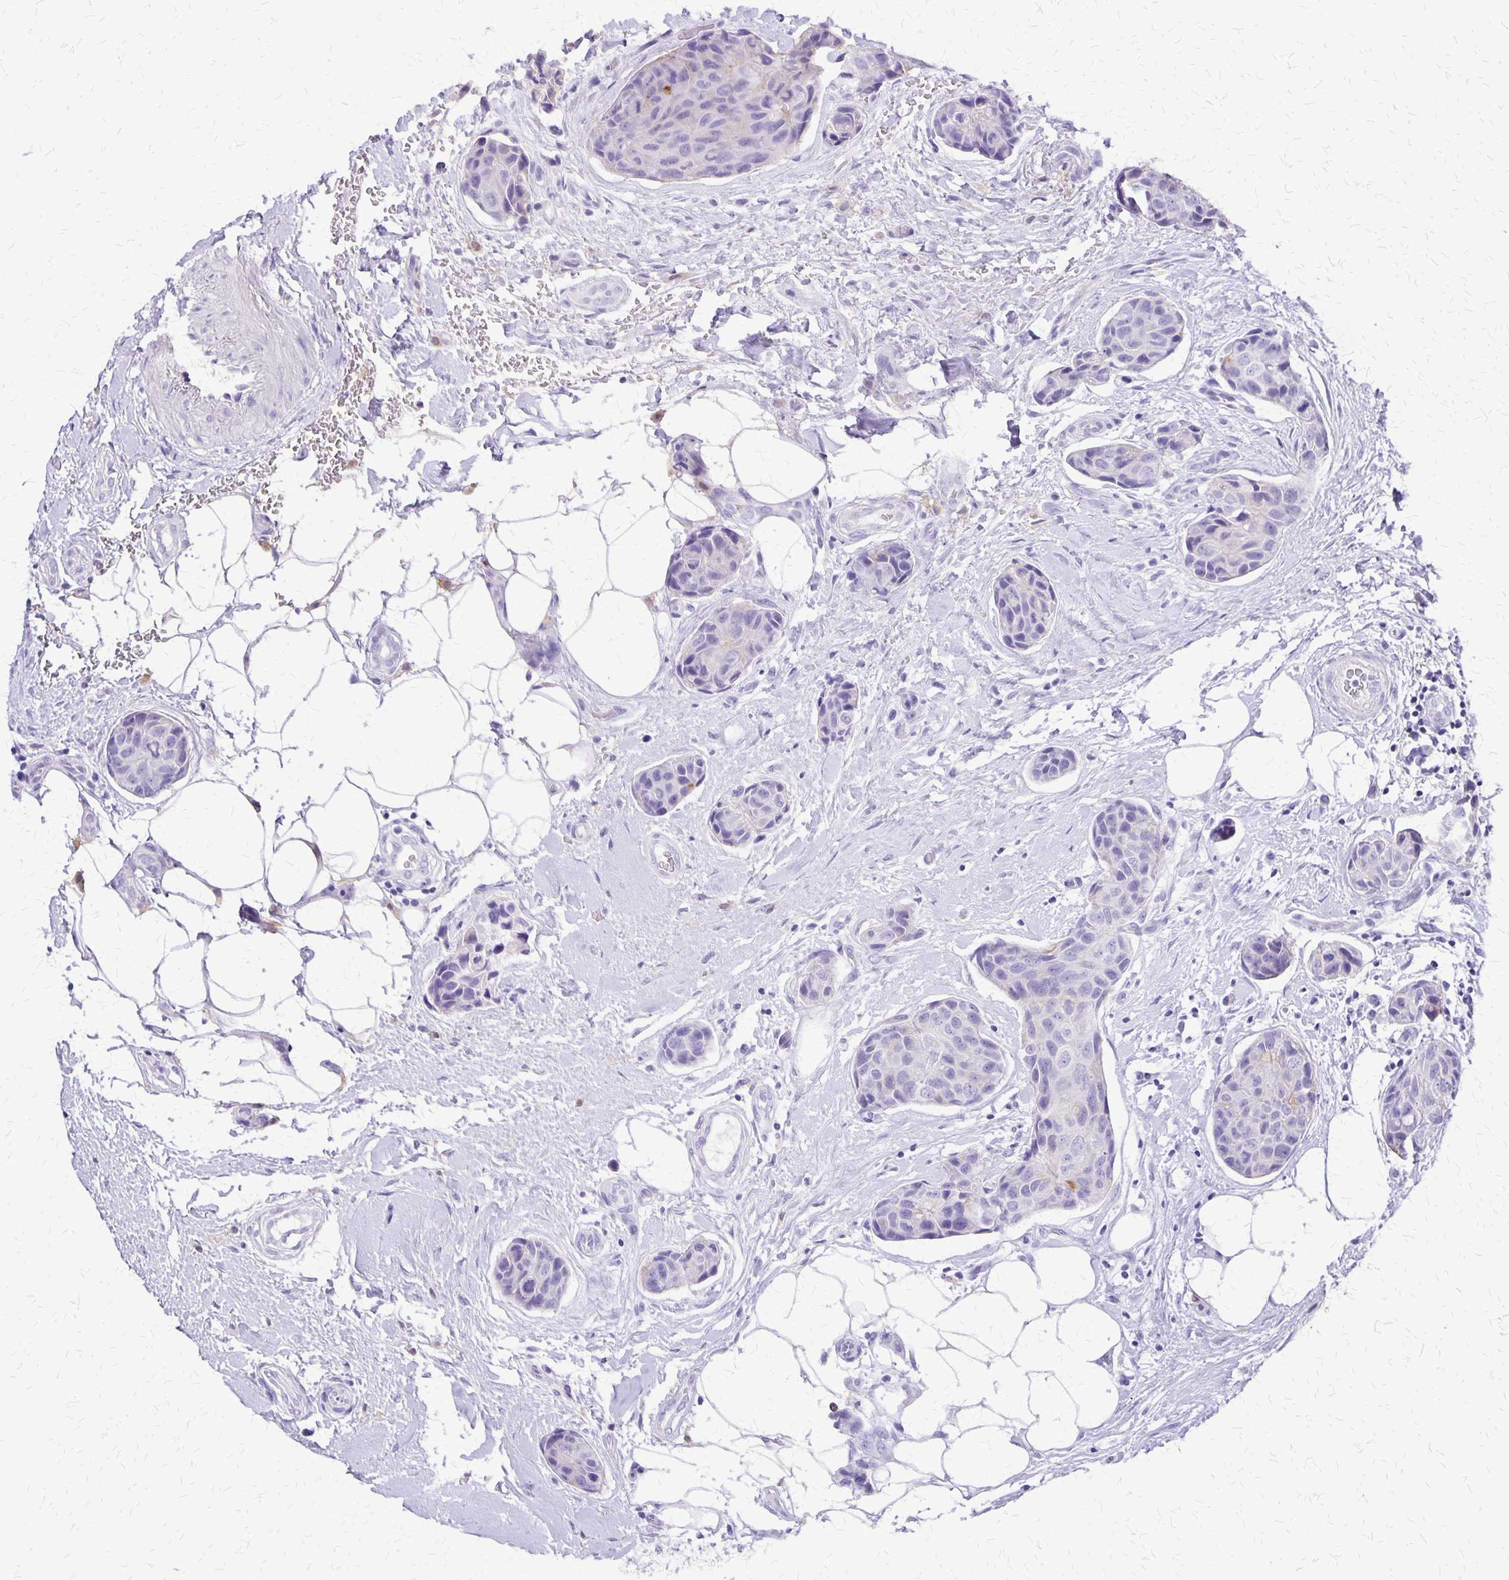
{"staining": {"intensity": "negative", "quantity": "none", "location": "none"}, "tissue": "breast cancer", "cell_type": "Tumor cells", "image_type": "cancer", "snomed": [{"axis": "morphology", "description": "Duct carcinoma"}, {"axis": "topography", "description": "Breast"}, {"axis": "topography", "description": "Lymph node"}], "caption": "An image of breast cancer (intraductal carcinoma) stained for a protein shows no brown staining in tumor cells.", "gene": "SLC13A2", "patient": {"sex": "female", "age": 80}}